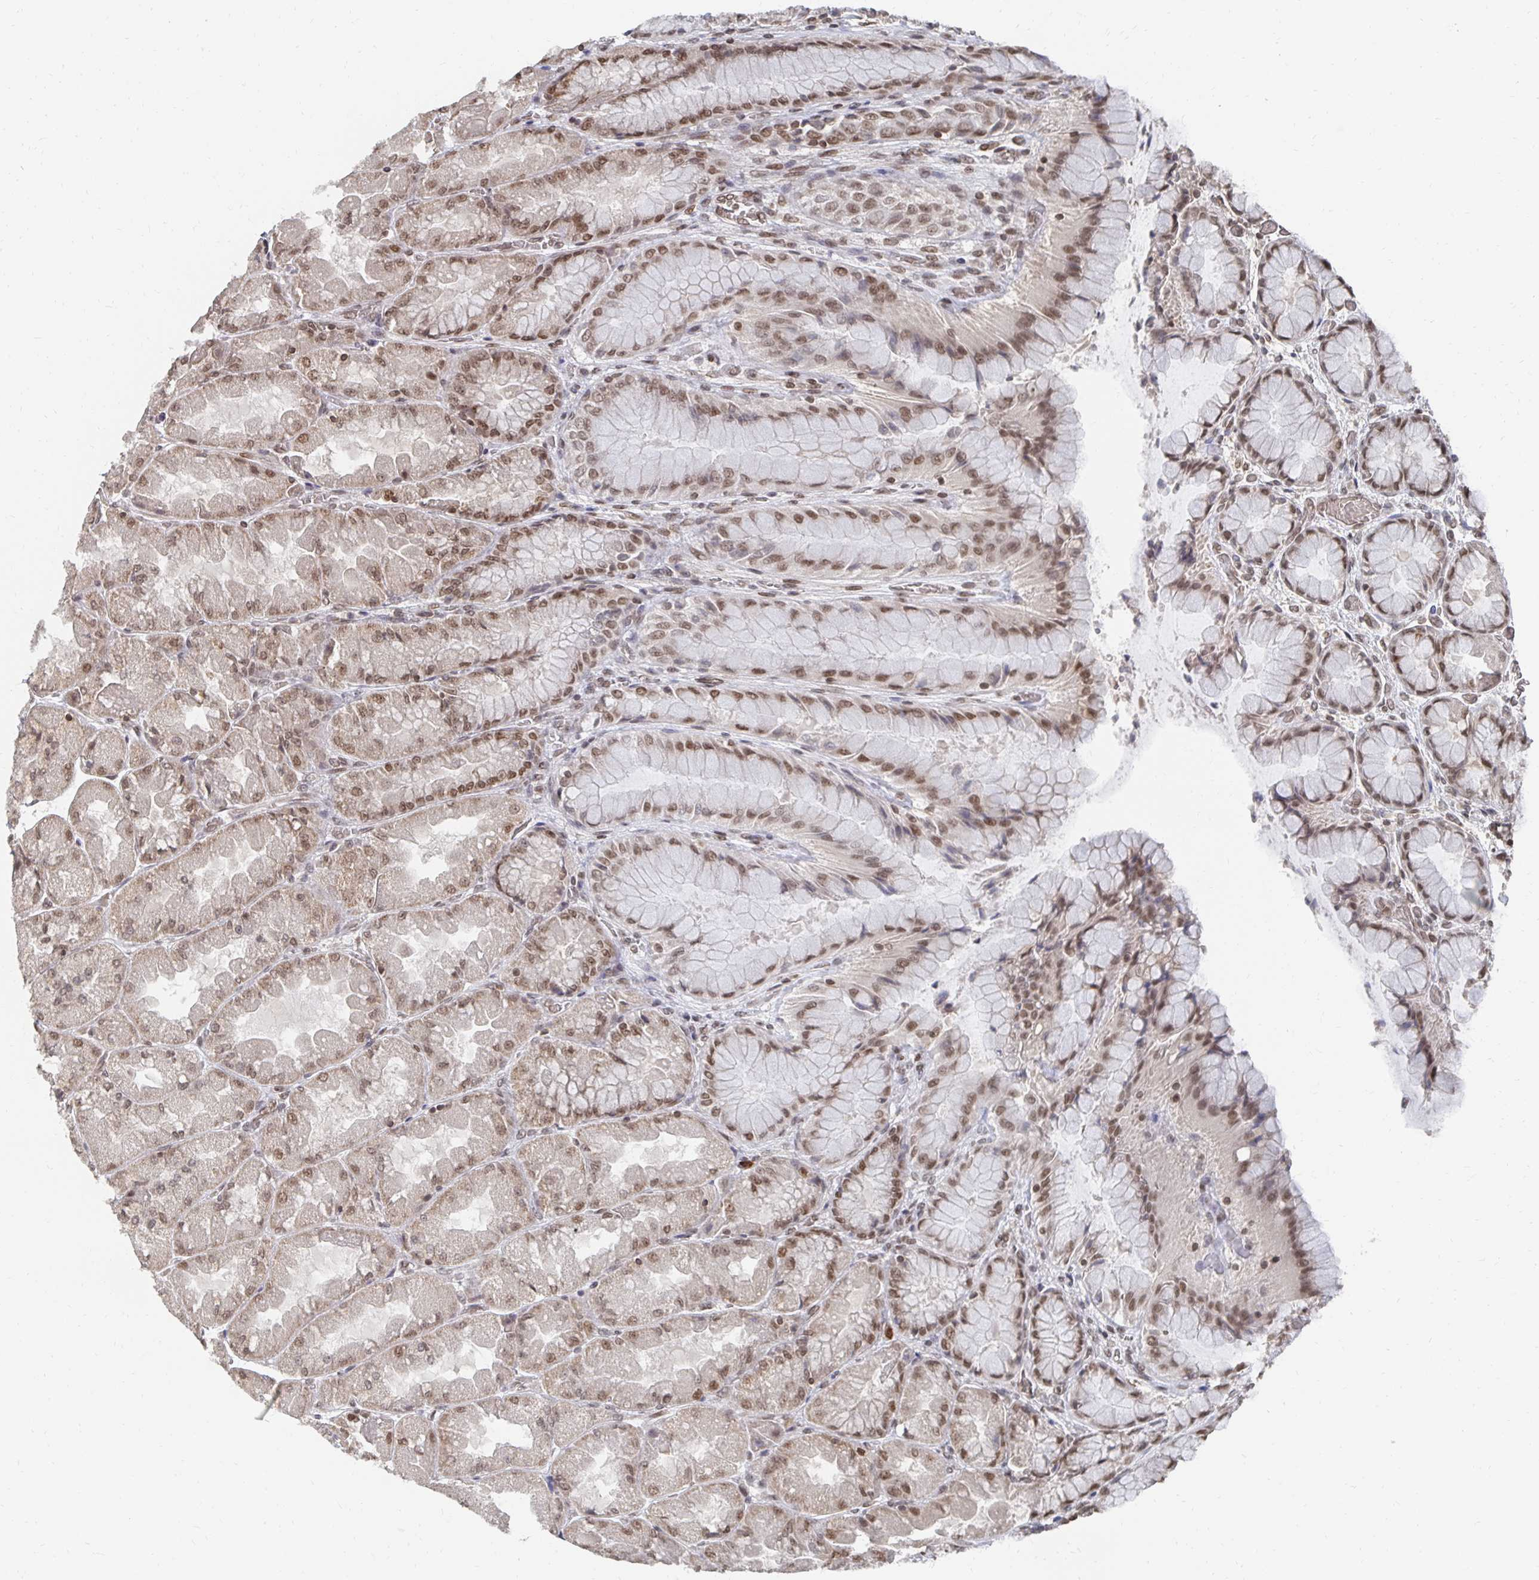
{"staining": {"intensity": "moderate", "quantity": ">75%", "location": "cytoplasmic/membranous,nuclear"}, "tissue": "stomach", "cell_type": "Glandular cells", "image_type": "normal", "snomed": [{"axis": "morphology", "description": "Normal tissue, NOS"}, {"axis": "topography", "description": "Stomach"}], "caption": "Normal stomach was stained to show a protein in brown. There is medium levels of moderate cytoplasmic/membranous,nuclear expression in approximately >75% of glandular cells.", "gene": "GTF3C6", "patient": {"sex": "female", "age": 61}}